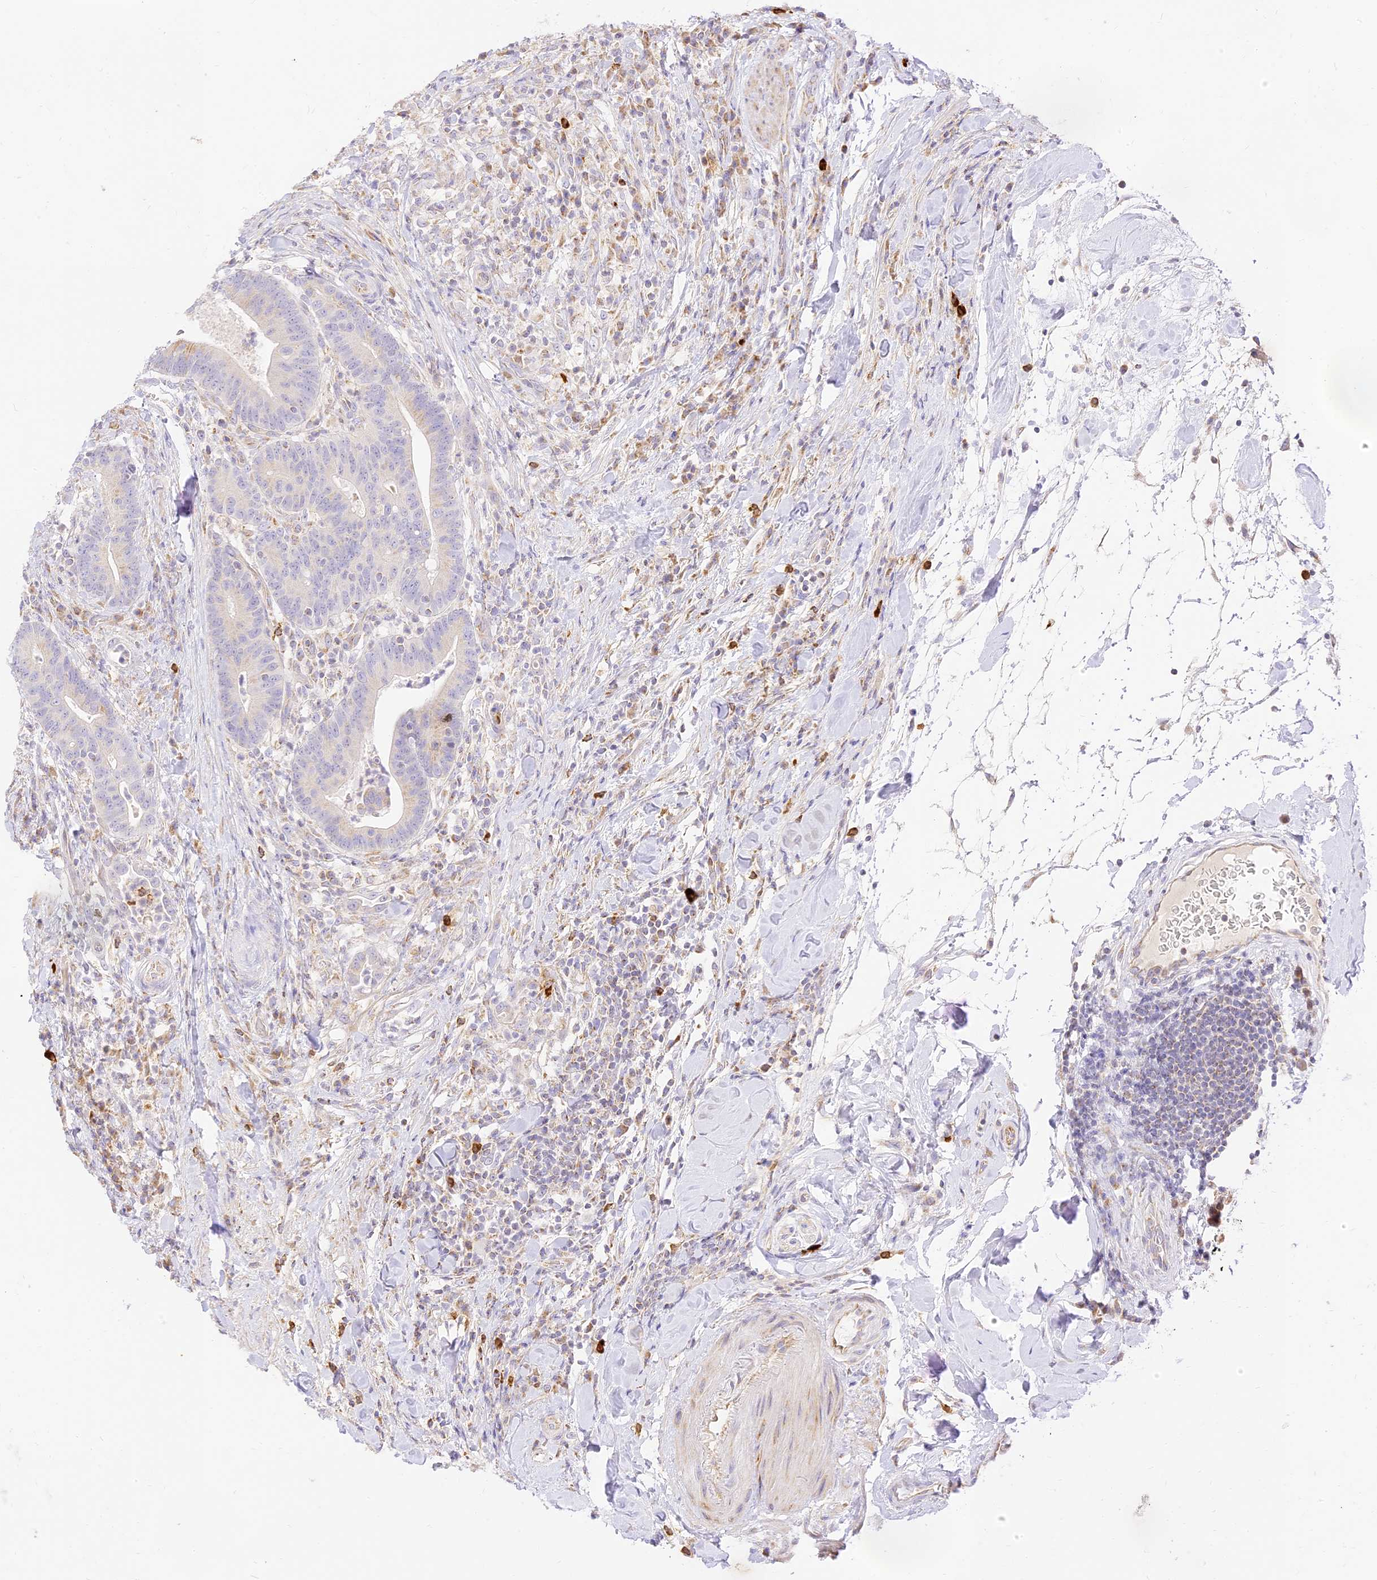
{"staining": {"intensity": "weak", "quantity": "<25%", "location": "cytoplasmic/membranous"}, "tissue": "colorectal cancer", "cell_type": "Tumor cells", "image_type": "cancer", "snomed": [{"axis": "morphology", "description": "Adenocarcinoma, NOS"}, {"axis": "topography", "description": "Colon"}], "caption": "Tumor cells are negative for protein expression in human colorectal adenocarcinoma.", "gene": "LRRC15", "patient": {"sex": "female", "age": 66}}